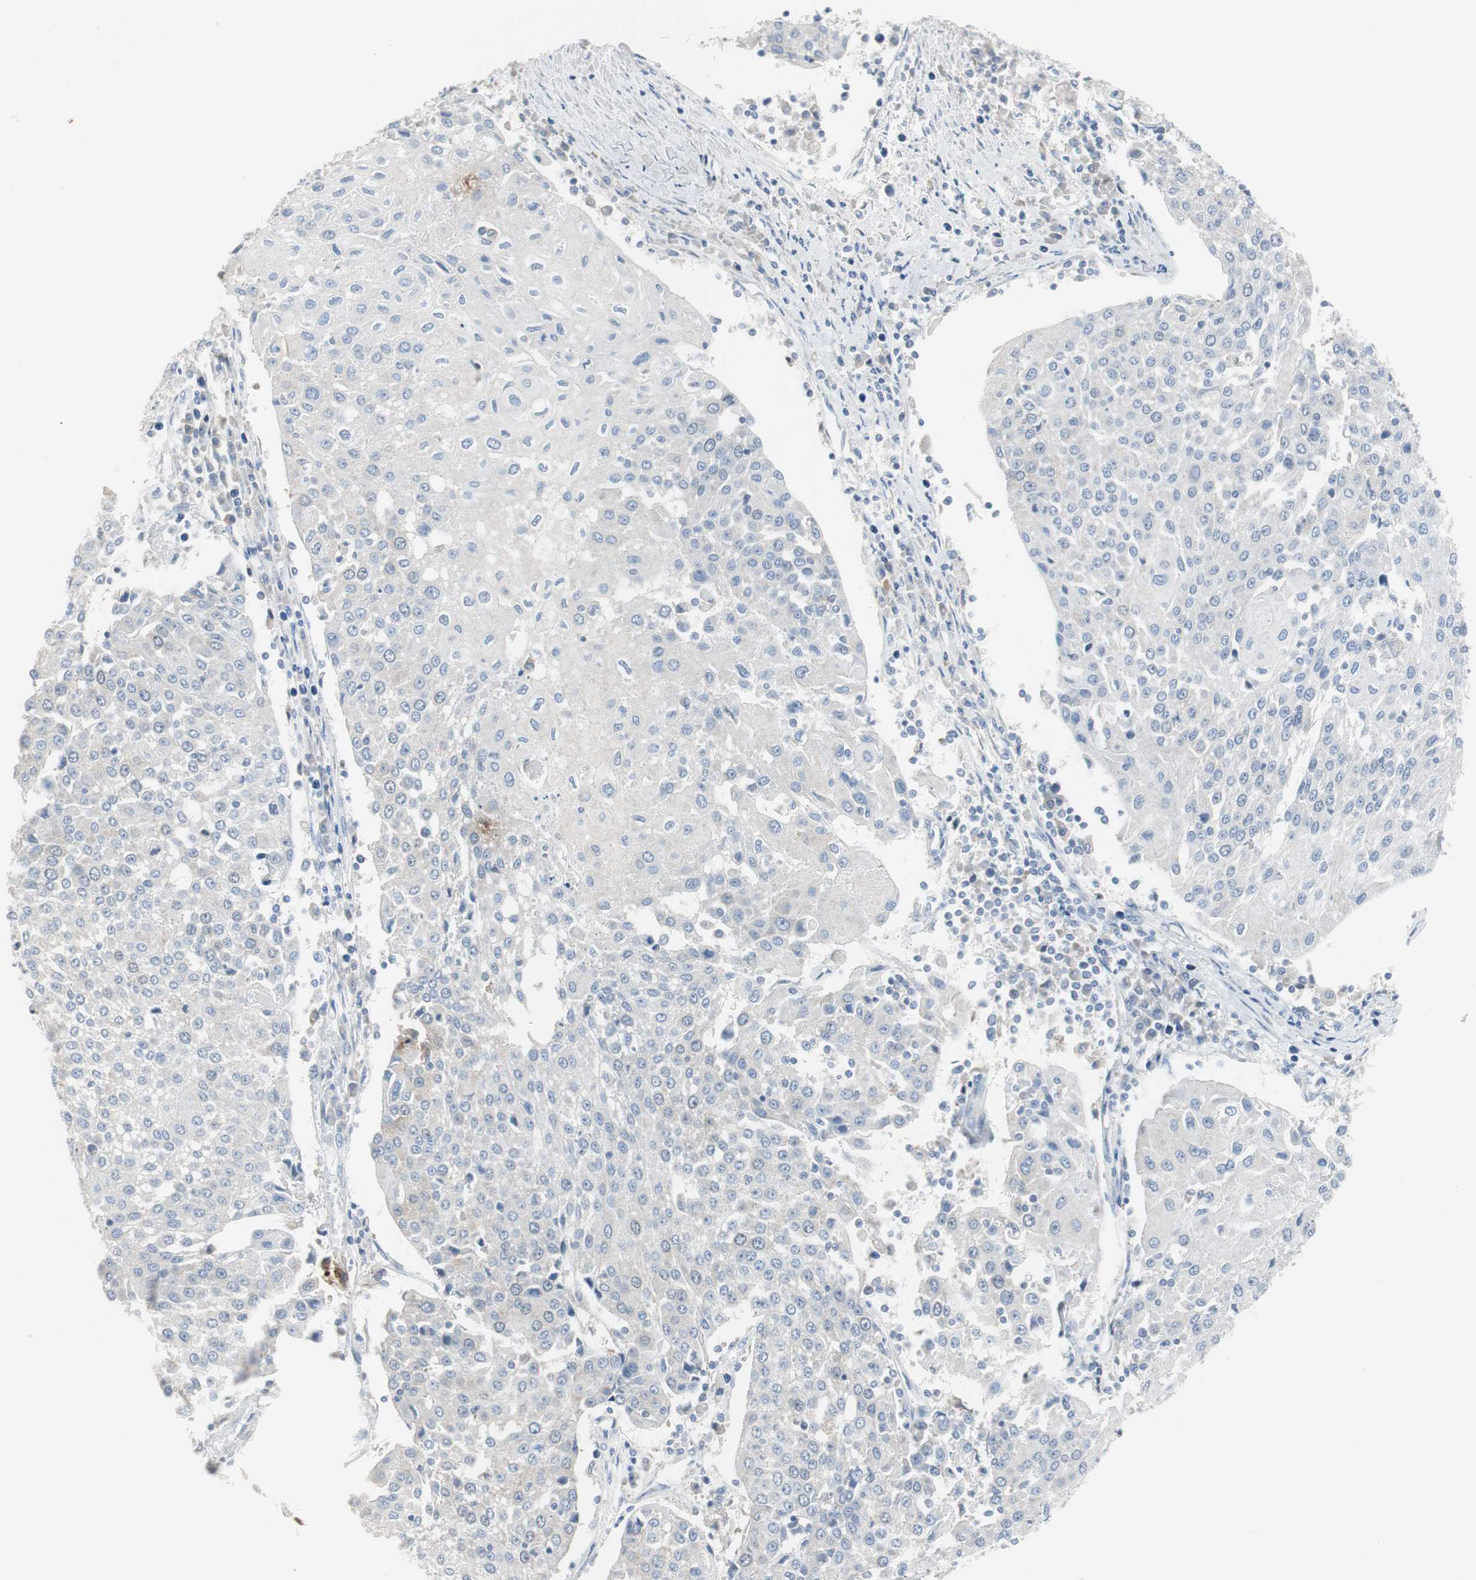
{"staining": {"intensity": "negative", "quantity": "none", "location": "none"}, "tissue": "urothelial cancer", "cell_type": "Tumor cells", "image_type": "cancer", "snomed": [{"axis": "morphology", "description": "Urothelial carcinoma, High grade"}, {"axis": "topography", "description": "Urinary bladder"}], "caption": "Tumor cells are negative for protein expression in human urothelial cancer. (DAB (3,3'-diaminobenzidine) immunohistochemistry visualized using brightfield microscopy, high magnification).", "gene": "TK1", "patient": {"sex": "female", "age": 85}}